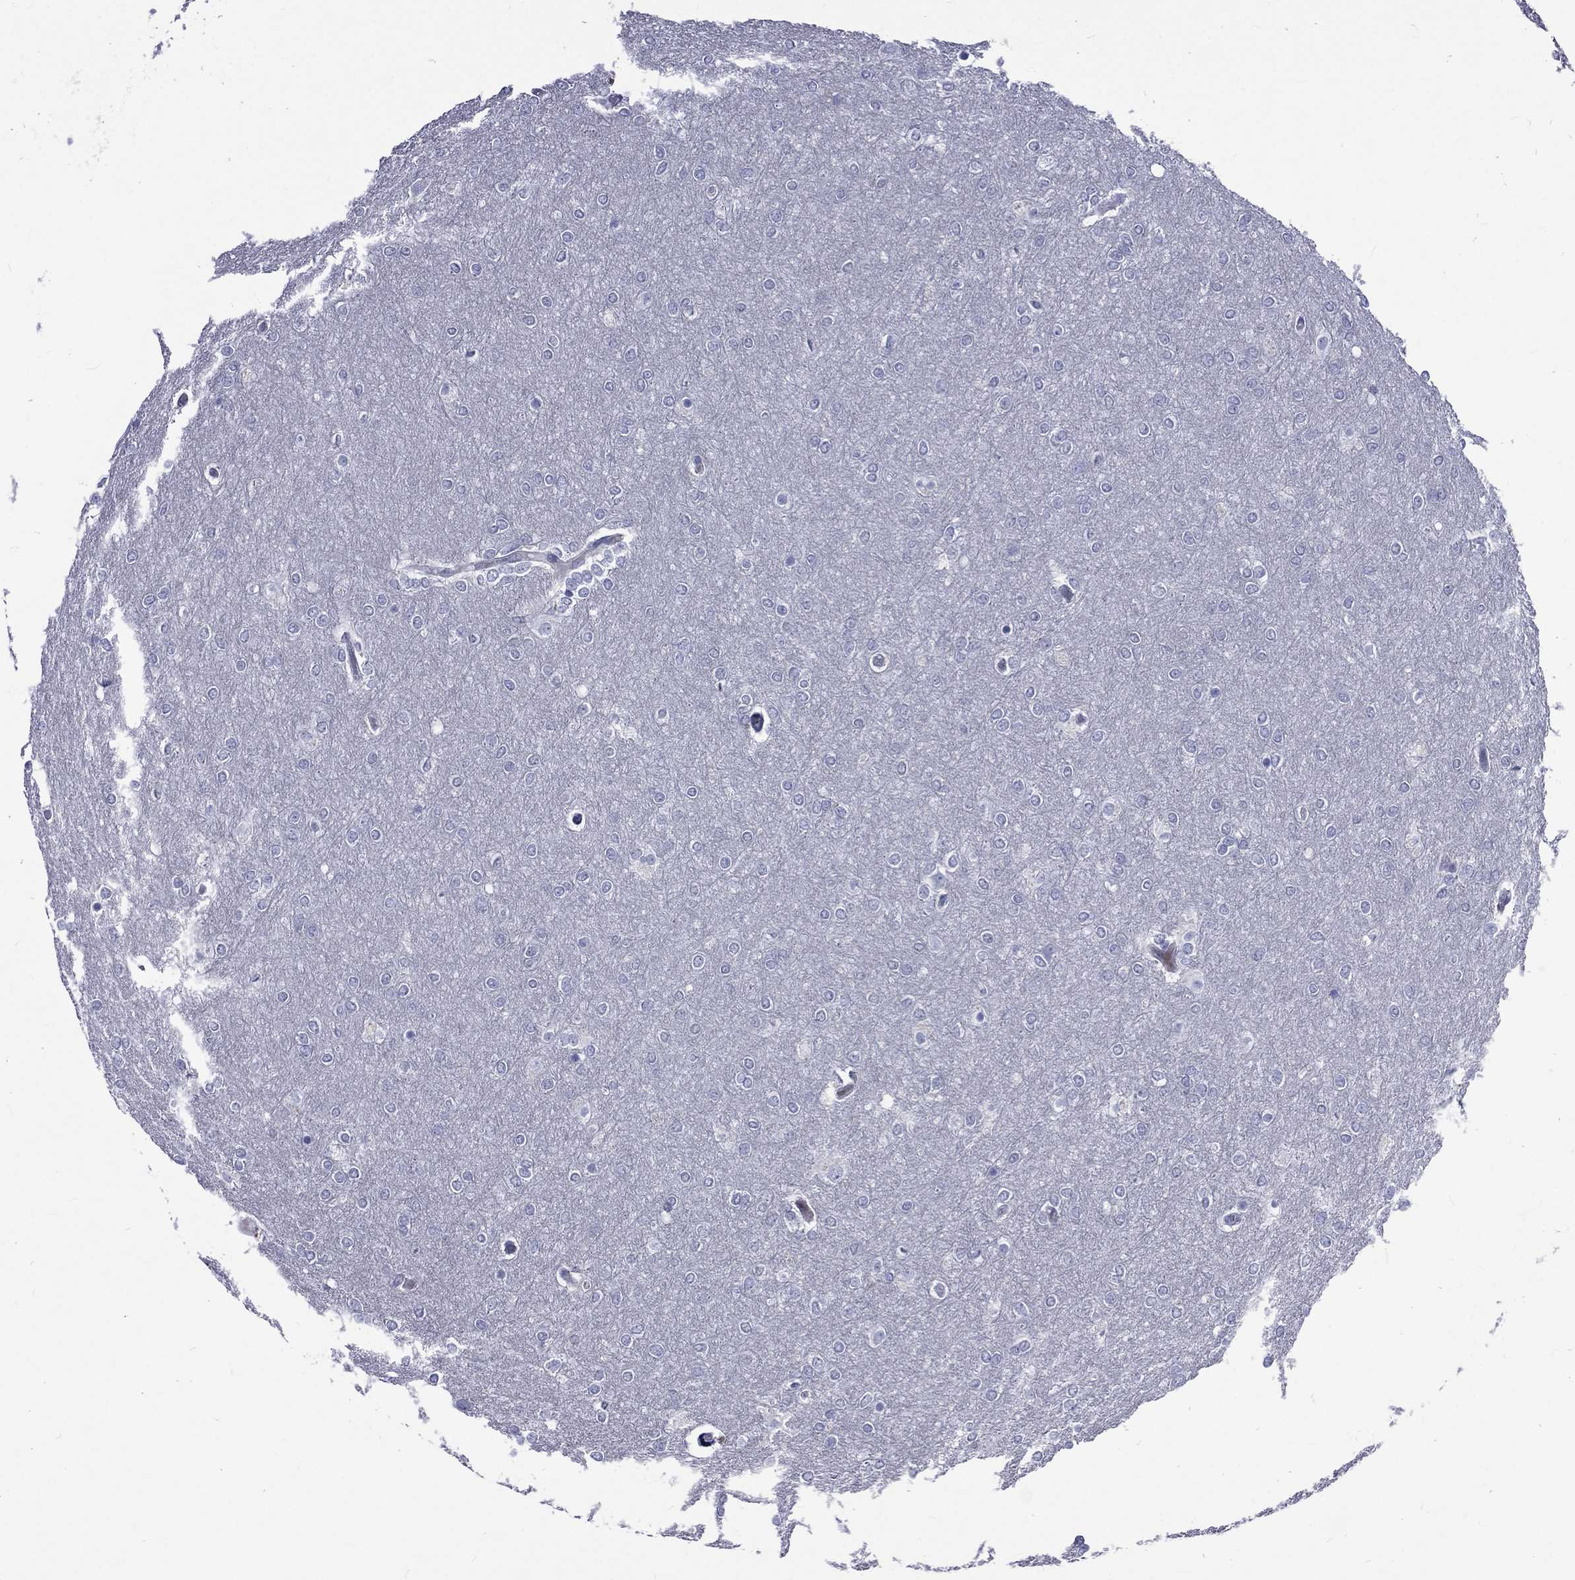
{"staining": {"intensity": "negative", "quantity": "none", "location": "none"}, "tissue": "glioma", "cell_type": "Tumor cells", "image_type": "cancer", "snomed": [{"axis": "morphology", "description": "Glioma, malignant, High grade"}, {"axis": "topography", "description": "Brain"}], "caption": "This photomicrograph is of malignant high-grade glioma stained with IHC to label a protein in brown with the nuclei are counter-stained blue. There is no staining in tumor cells.", "gene": "ELANE", "patient": {"sex": "female", "age": 61}}